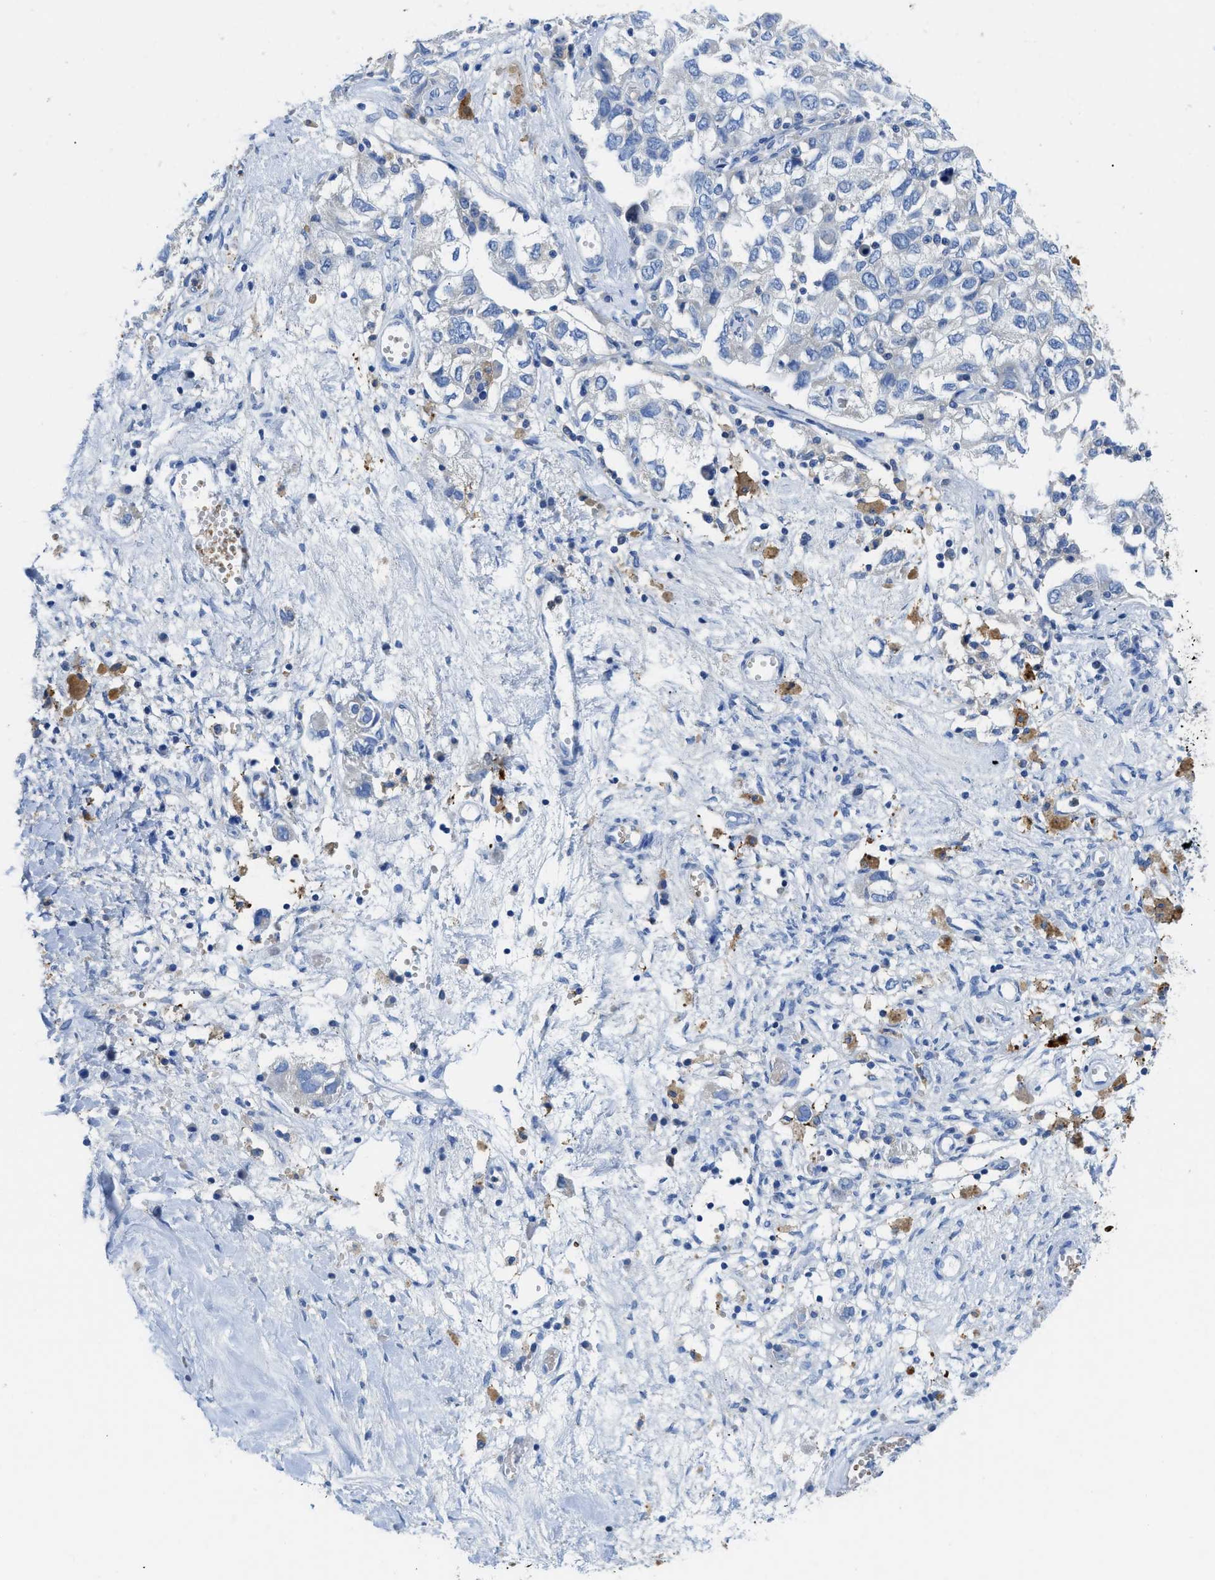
{"staining": {"intensity": "negative", "quantity": "none", "location": "none"}, "tissue": "ovarian cancer", "cell_type": "Tumor cells", "image_type": "cancer", "snomed": [{"axis": "morphology", "description": "Carcinoma, NOS"}, {"axis": "morphology", "description": "Cystadenocarcinoma, serous, NOS"}, {"axis": "topography", "description": "Ovary"}], "caption": "This is an immunohistochemistry (IHC) micrograph of ovarian cancer (serous cystadenocarcinoma). There is no expression in tumor cells.", "gene": "NEB", "patient": {"sex": "female", "age": 69}}